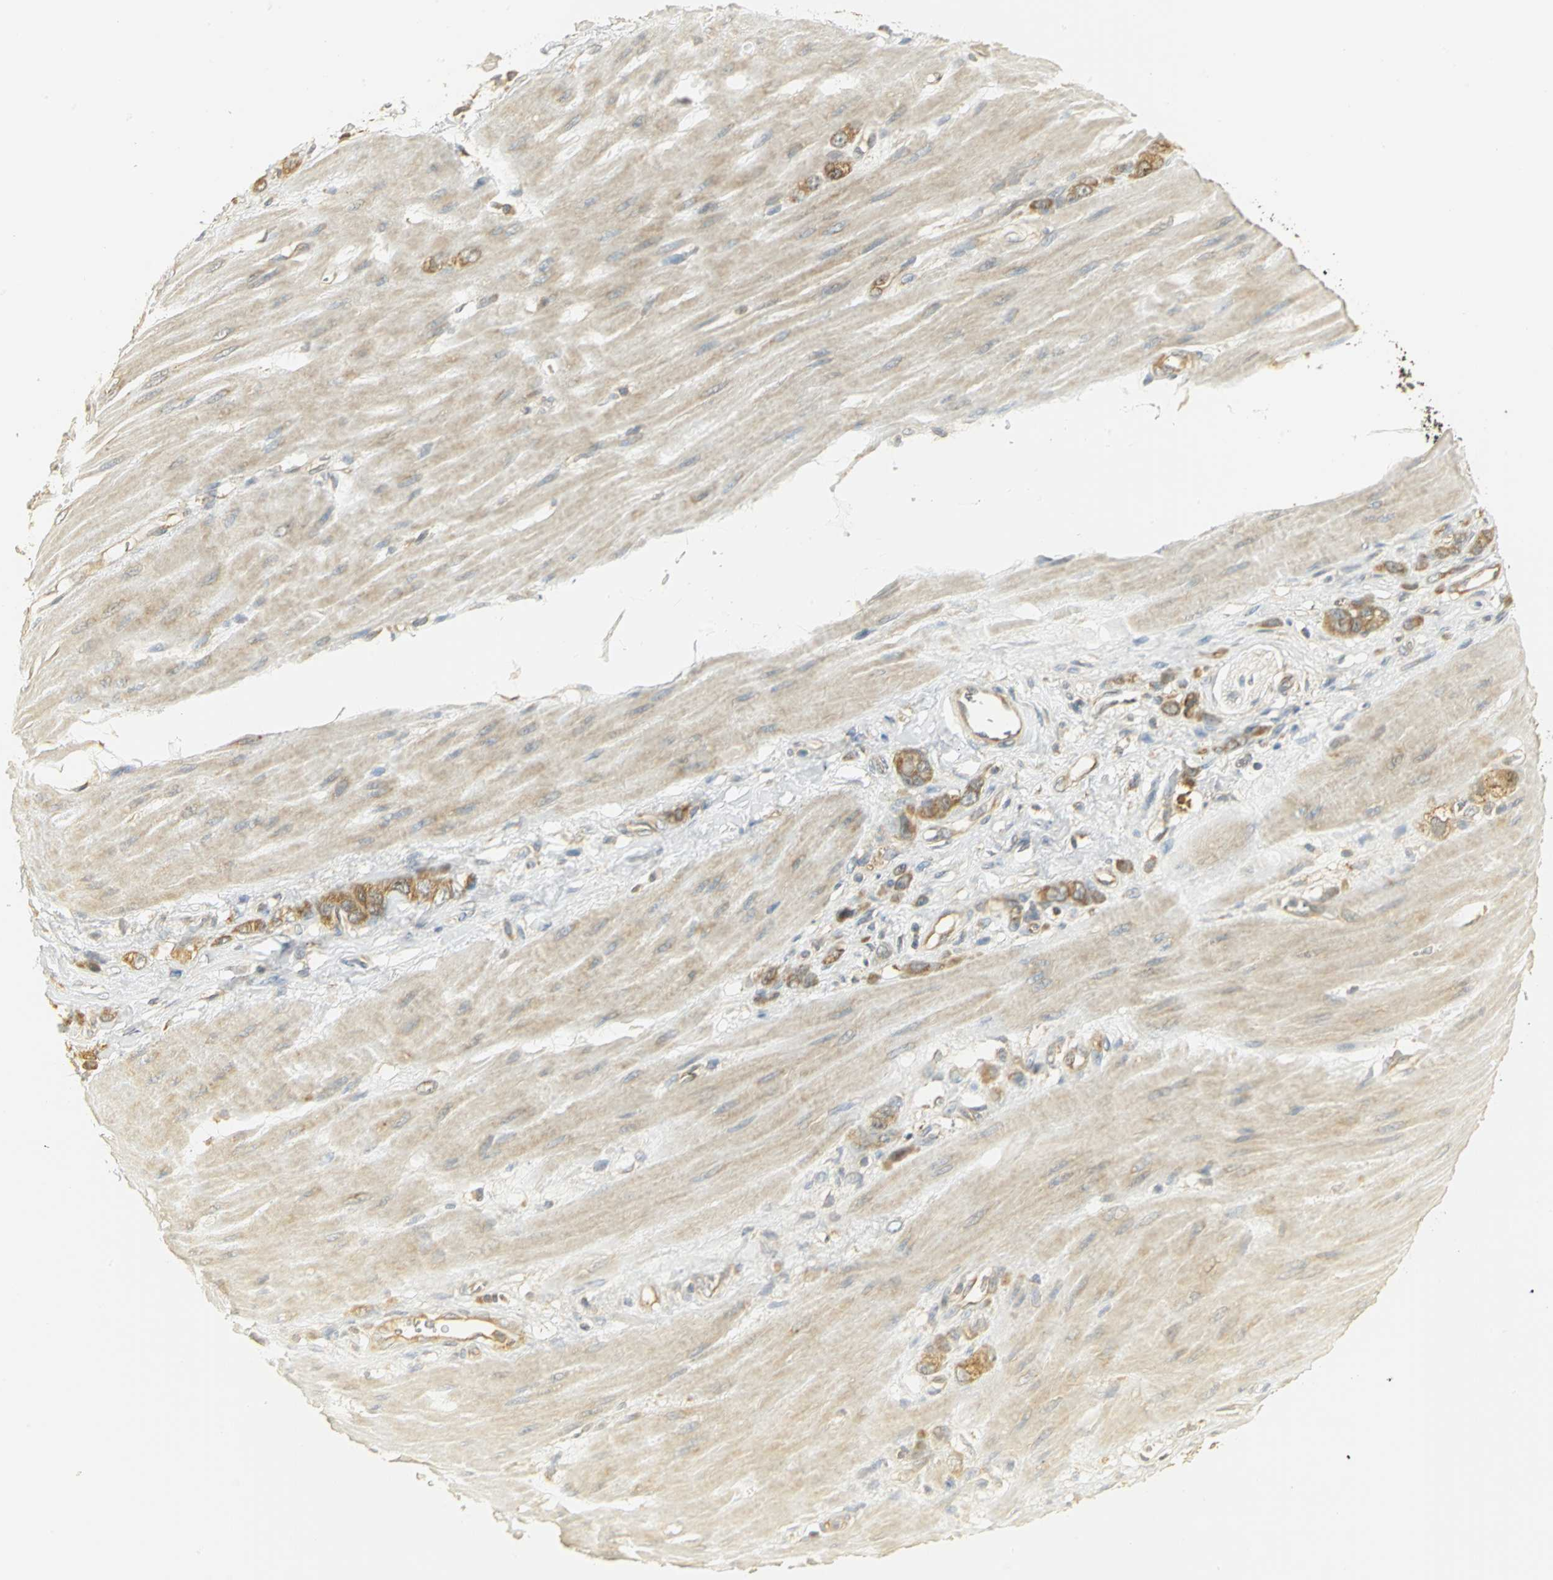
{"staining": {"intensity": "moderate", "quantity": ">75%", "location": "cytoplasmic/membranous"}, "tissue": "stomach cancer", "cell_type": "Tumor cells", "image_type": "cancer", "snomed": [{"axis": "morphology", "description": "Adenocarcinoma, NOS"}, {"axis": "topography", "description": "Stomach"}], "caption": "Immunohistochemistry (IHC) photomicrograph of adenocarcinoma (stomach) stained for a protein (brown), which reveals medium levels of moderate cytoplasmic/membranous positivity in approximately >75% of tumor cells.", "gene": "RARS1", "patient": {"sex": "male", "age": 82}}